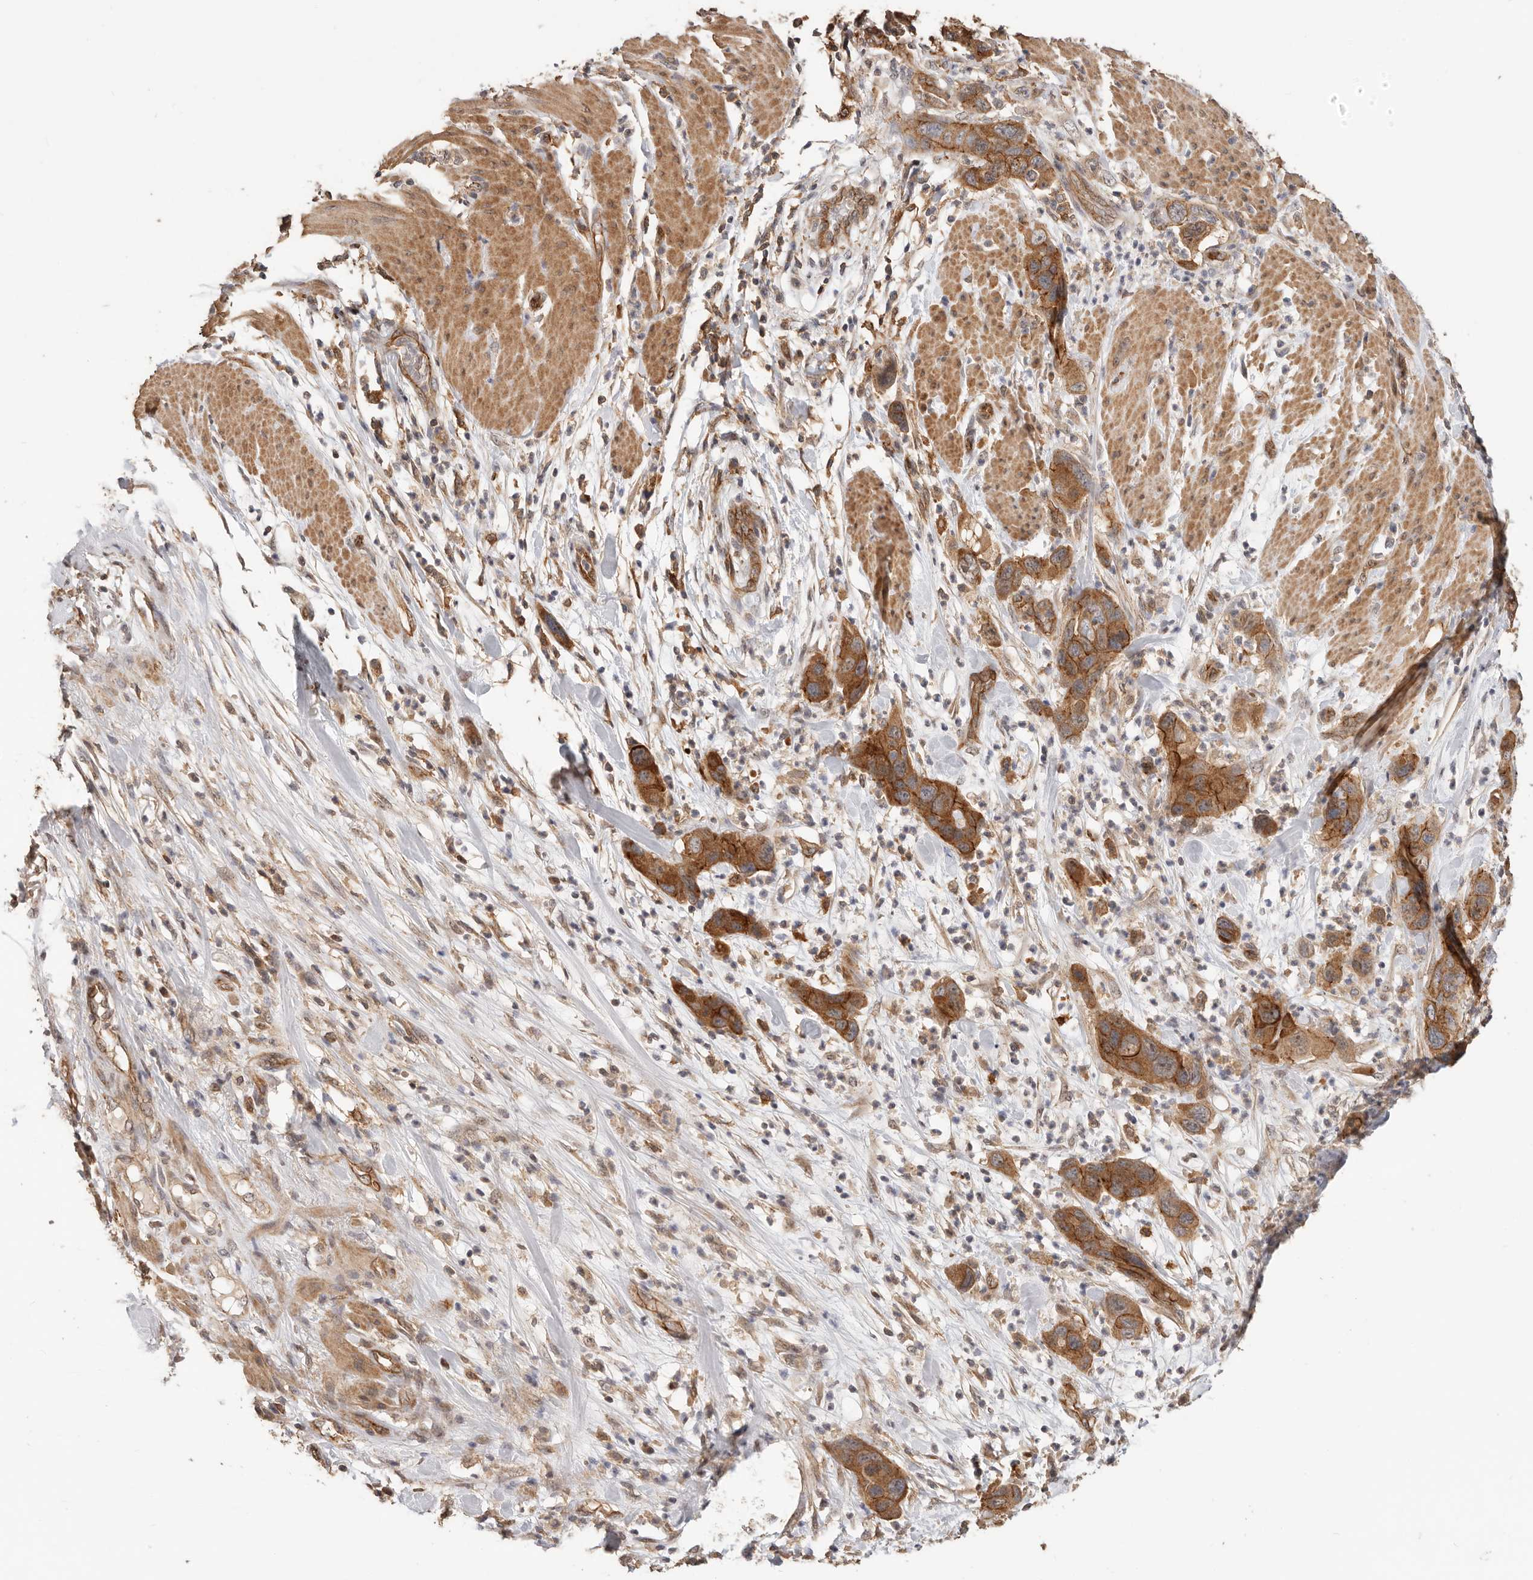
{"staining": {"intensity": "strong", "quantity": ">75%", "location": "cytoplasmic/membranous"}, "tissue": "pancreatic cancer", "cell_type": "Tumor cells", "image_type": "cancer", "snomed": [{"axis": "morphology", "description": "Adenocarcinoma, NOS"}, {"axis": "topography", "description": "Pancreas"}], "caption": "Brown immunohistochemical staining in pancreatic adenocarcinoma displays strong cytoplasmic/membranous staining in about >75% of tumor cells.", "gene": "AFDN", "patient": {"sex": "female", "age": 71}}